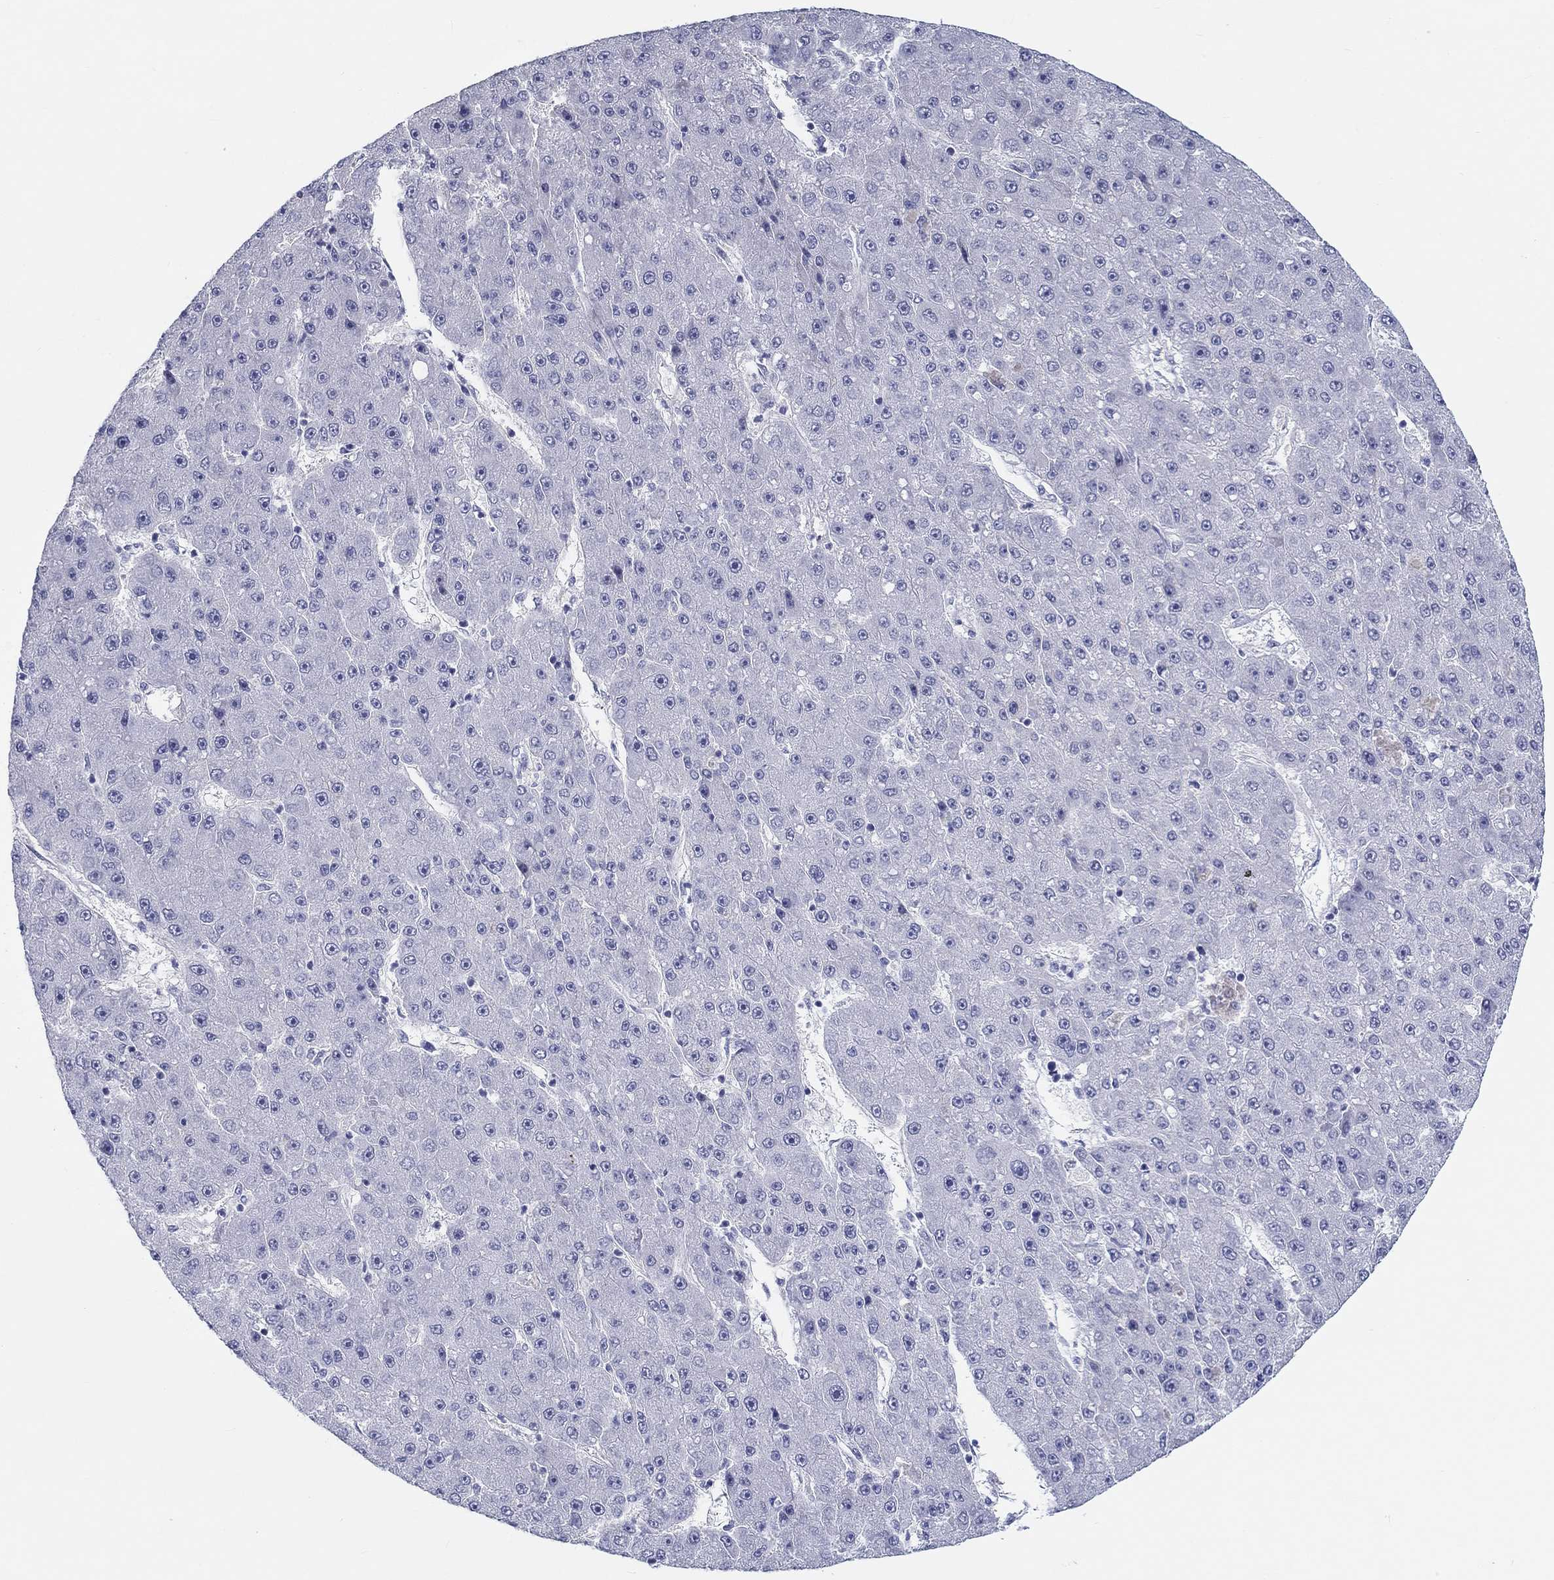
{"staining": {"intensity": "negative", "quantity": "none", "location": "none"}, "tissue": "liver cancer", "cell_type": "Tumor cells", "image_type": "cancer", "snomed": [{"axis": "morphology", "description": "Carcinoma, Hepatocellular, NOS"}, {"axis": "topography", "description": "Liver"}], "caption": "This is an IHC photomicrograph of human liver hepatocellular carcinoma. There is no staining in tumor cells.", "gene": "CRYGD", "patient": {"sex": "male", "age": 67}}